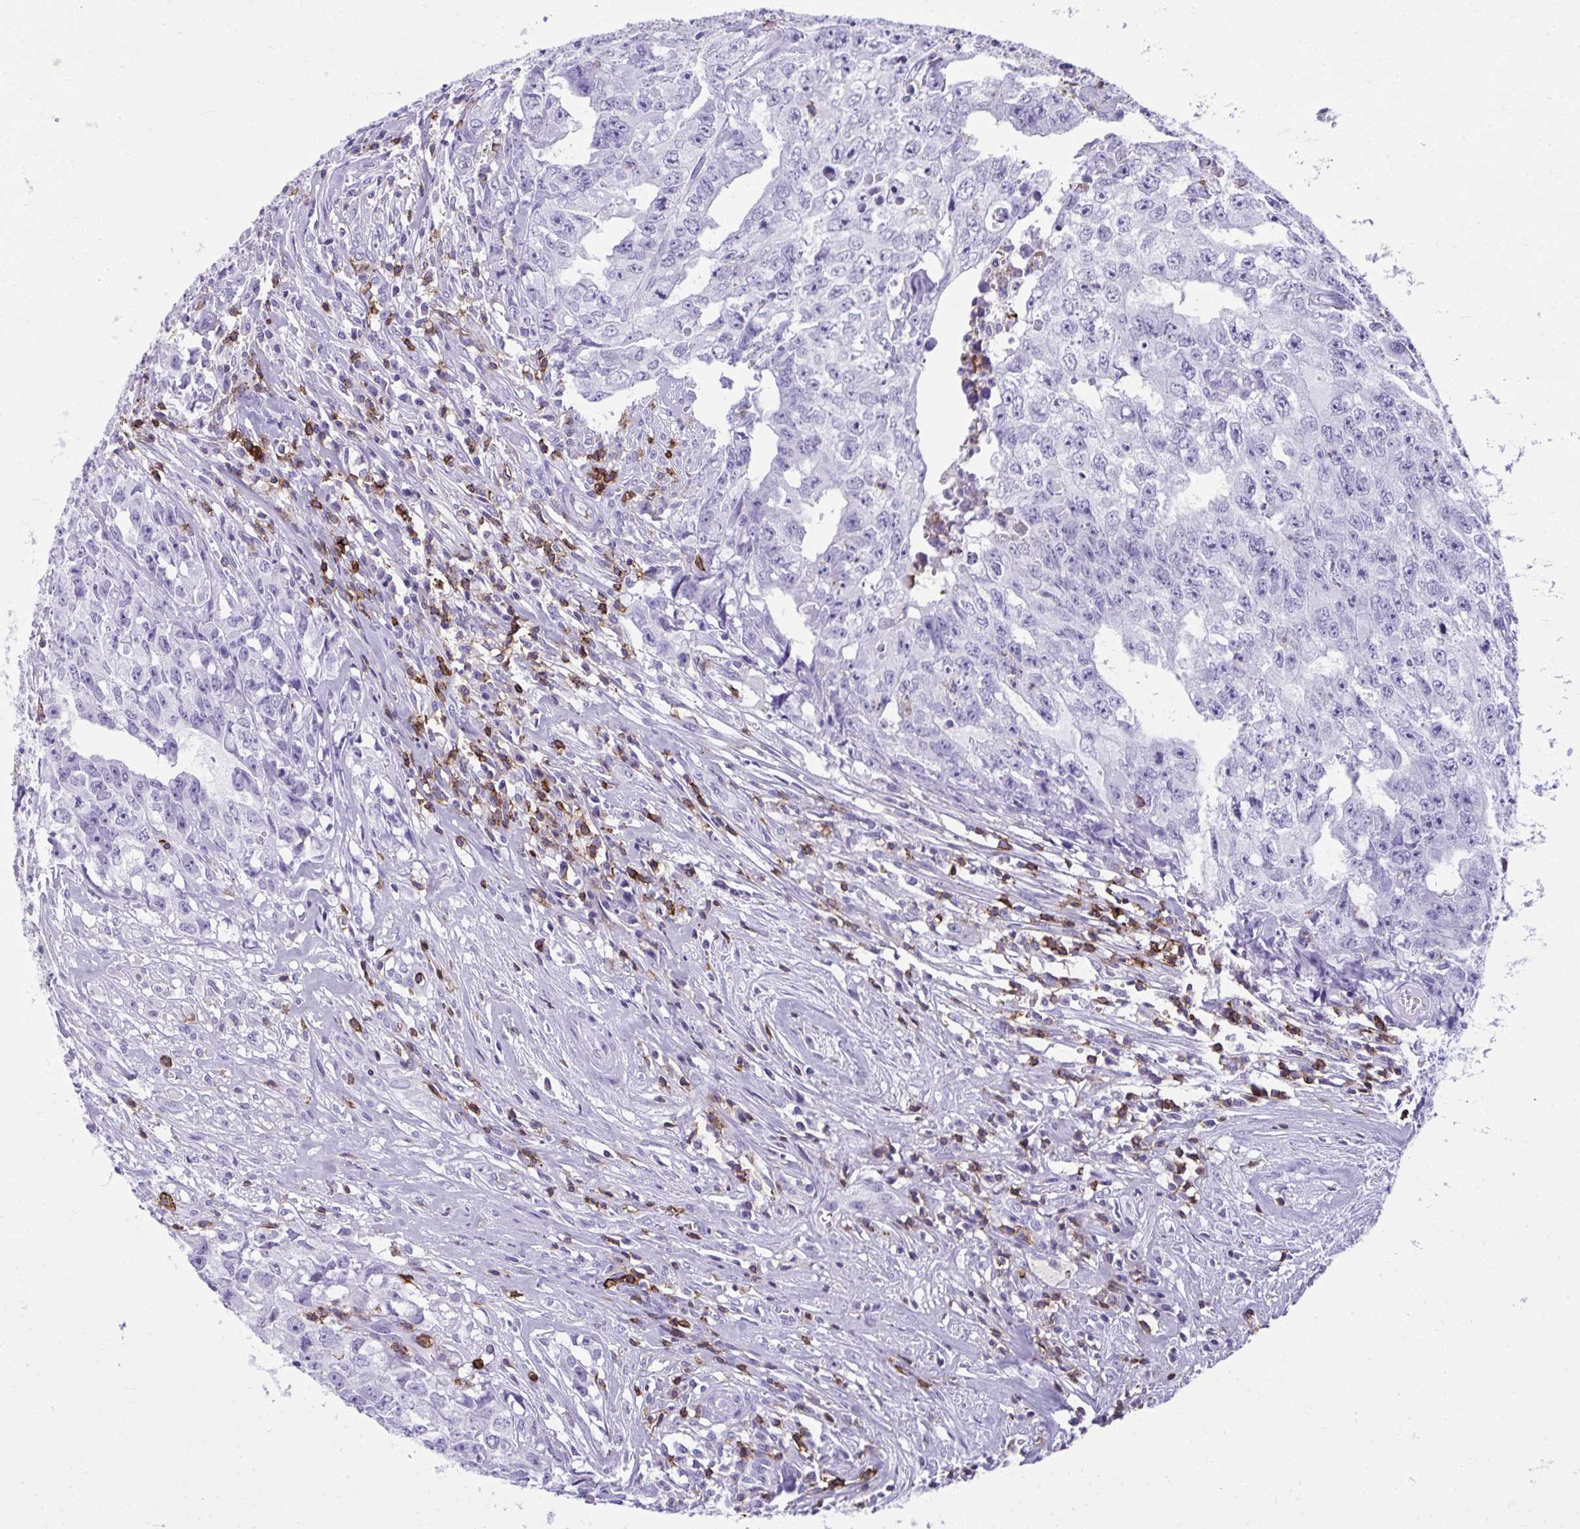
{"staining": {"intensity": "negative", "quantity": "none", "location": "none"}, "tissue": "testis cancer", "cell_type": "Tumor cells", "image_type": "cancer", "snomed": [{"axis": "morphology", "description": "Carcinoma, Embryonal, NOS"}, {"axis": "morphology", "description": "Teratoma, malignant, NOS"}, {"axis": "topography", "description": "Testis"}], "caption": "Immunohistochemistry of testis cancer displays no staining in tumor cells.", "gene": "SPN", "patient": {"sex": "male", "age": 24}}